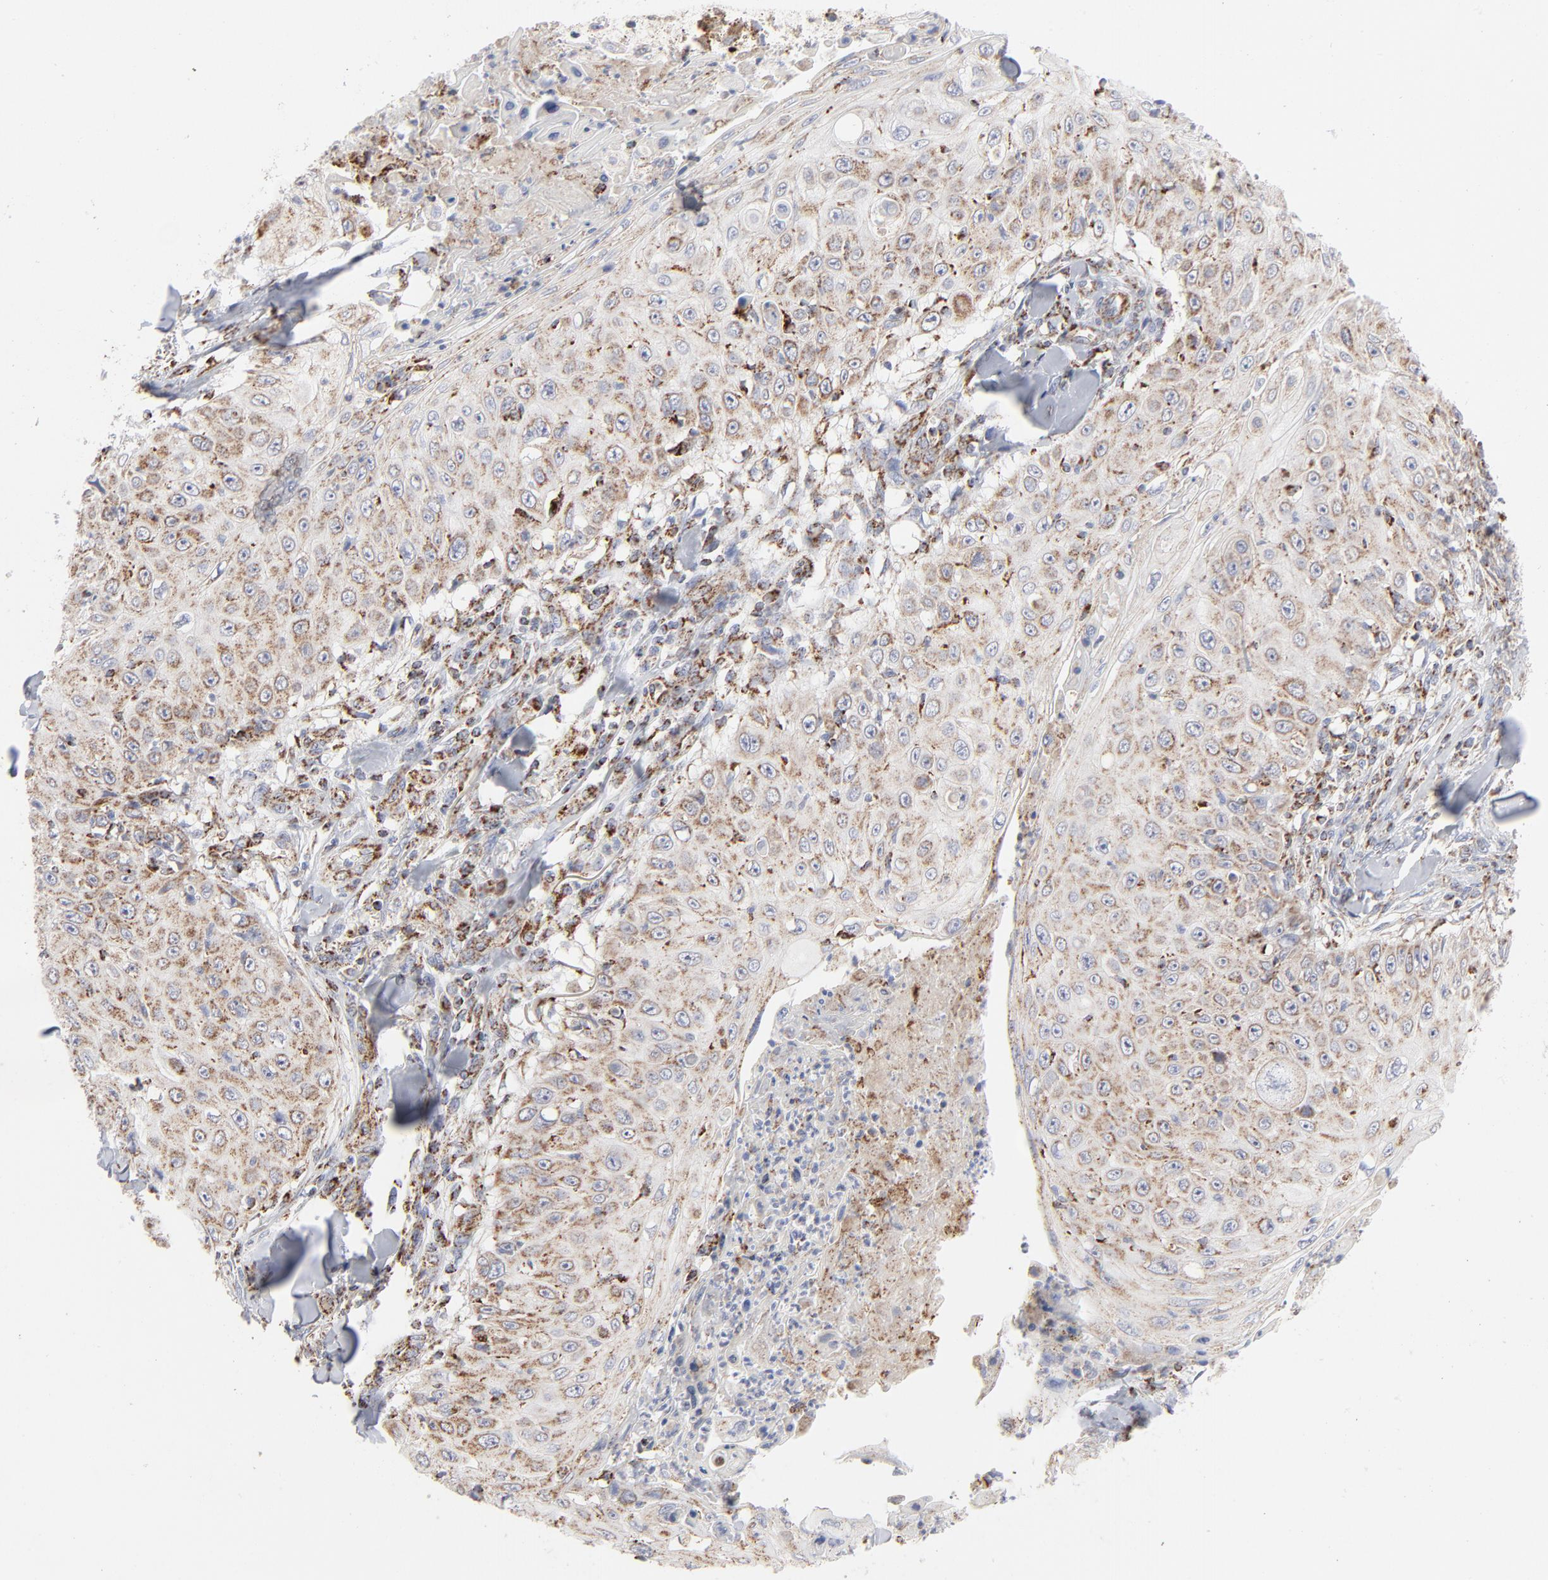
{"staining": {"intensity": "moderate", "quantity": ">75%", "location": "cytoplasmic/membranous"}, "tissue": "skin cancer", "cell_type": "Tumor cells", "image_type": "cancer", "snomed": [{"axis": "morphology", "description": "Squamous cell carcinoma, NOS"}, {"axis": "topography", "description": "Skin"}], "caption": "Squamous cell carcinoma (skin) tissue shows moderate cytoplasmic/membranous expression in about >75% of tumor cells (Stains: DAB in brown, nuclei in blue, Microscopy: brightfield microscopy at high magnification).", "gene": "ASB3", "patient": {"sex": "male", "age": 86}}